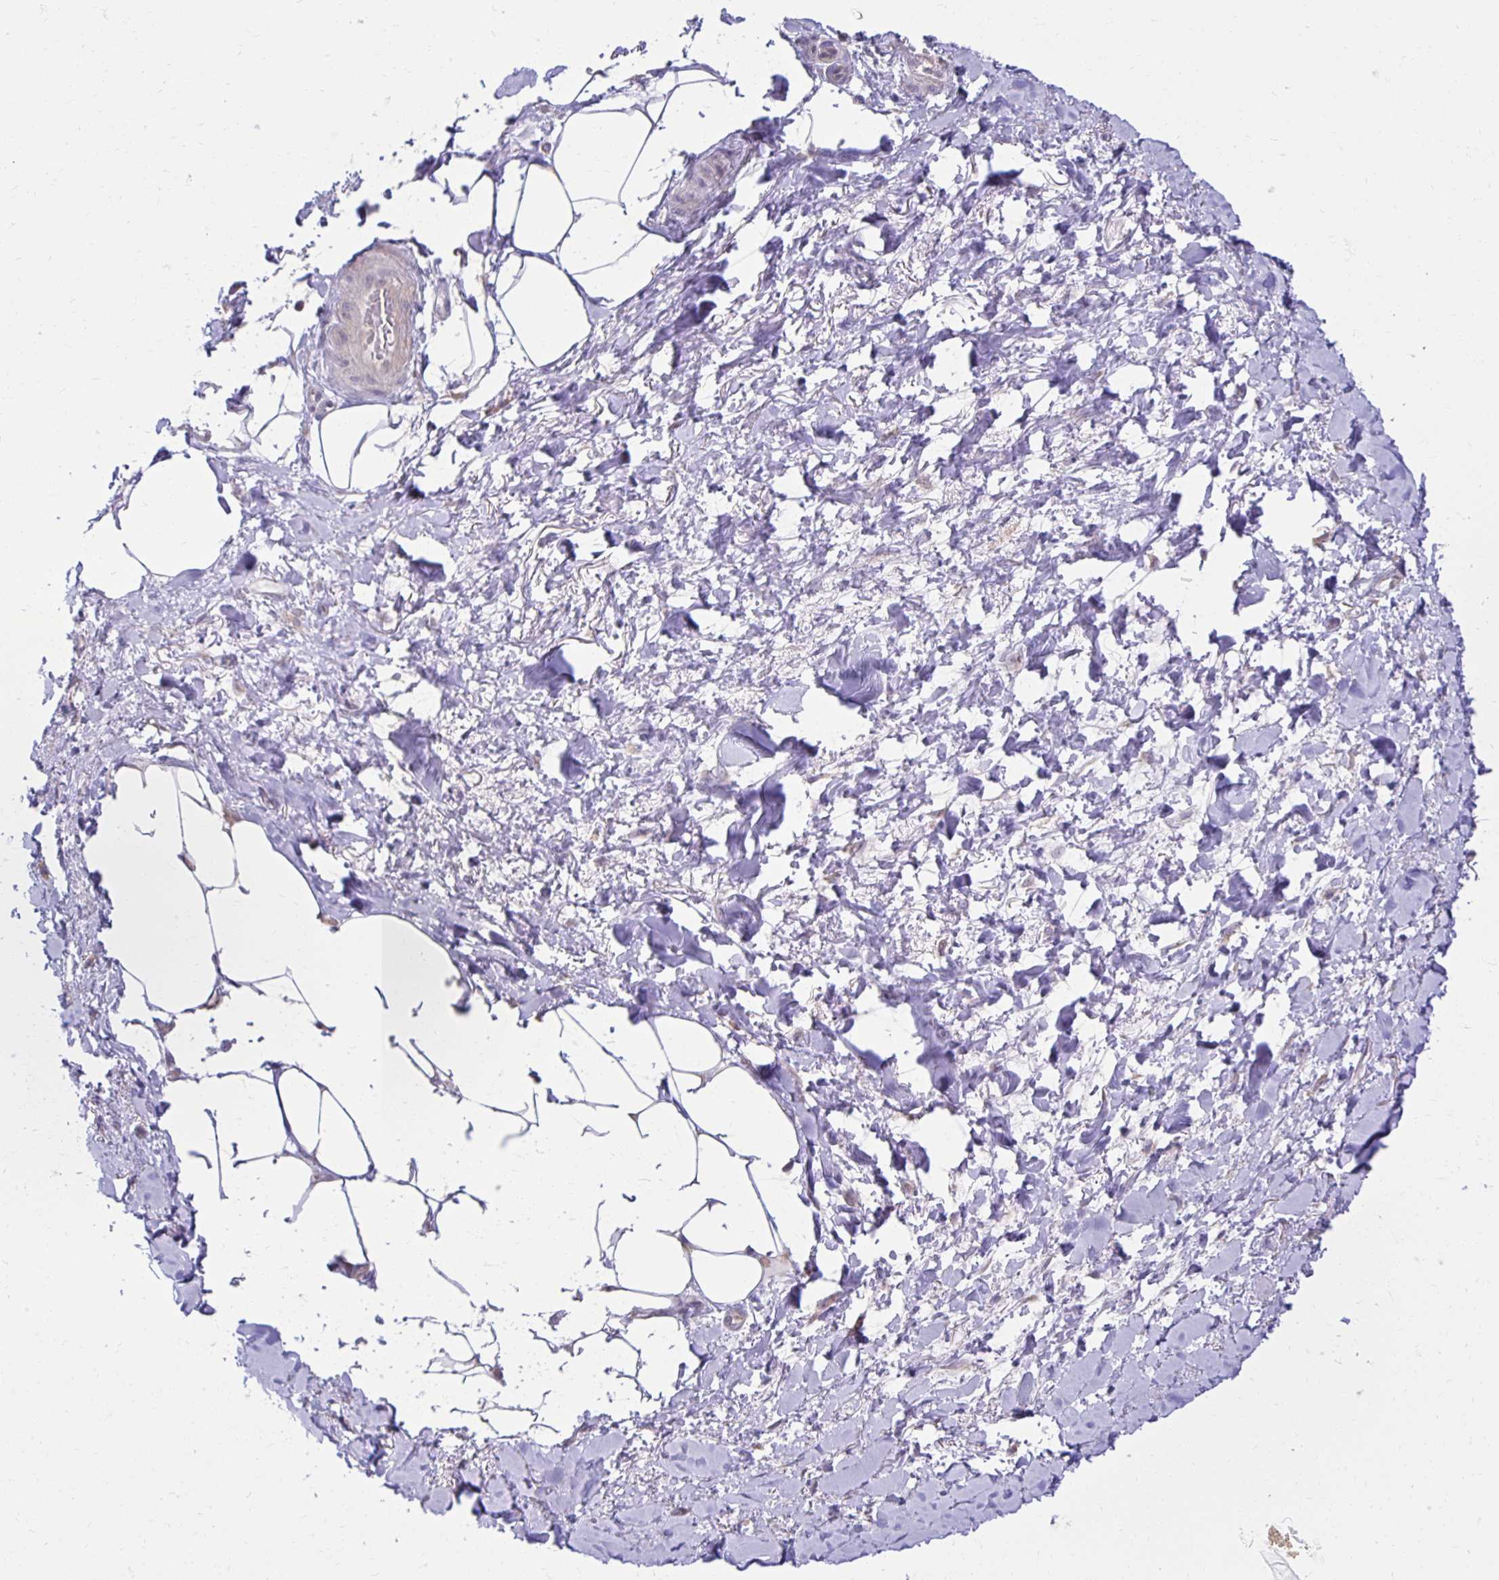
{"staining": {"intensity": "negative", "quantity": "none", "location": "none"}, "tissue": "adipose tissue", "cell_type": "Adipocytes", "image_type": "normal", "snomed": [{"axis": "morphology", "description": "Normal tissue, NOS"}, {"axis": "topography", "description": "Vagina"}, {"axis": "topography", "description": "Peripheral nerve tissue"}], "caption": "This is an IHC histopathology image of normal human adipose tissue. There is no staining in adipocytes.", "gene": "MIEN1", "patient": {"sex": "female", "age": 71}}